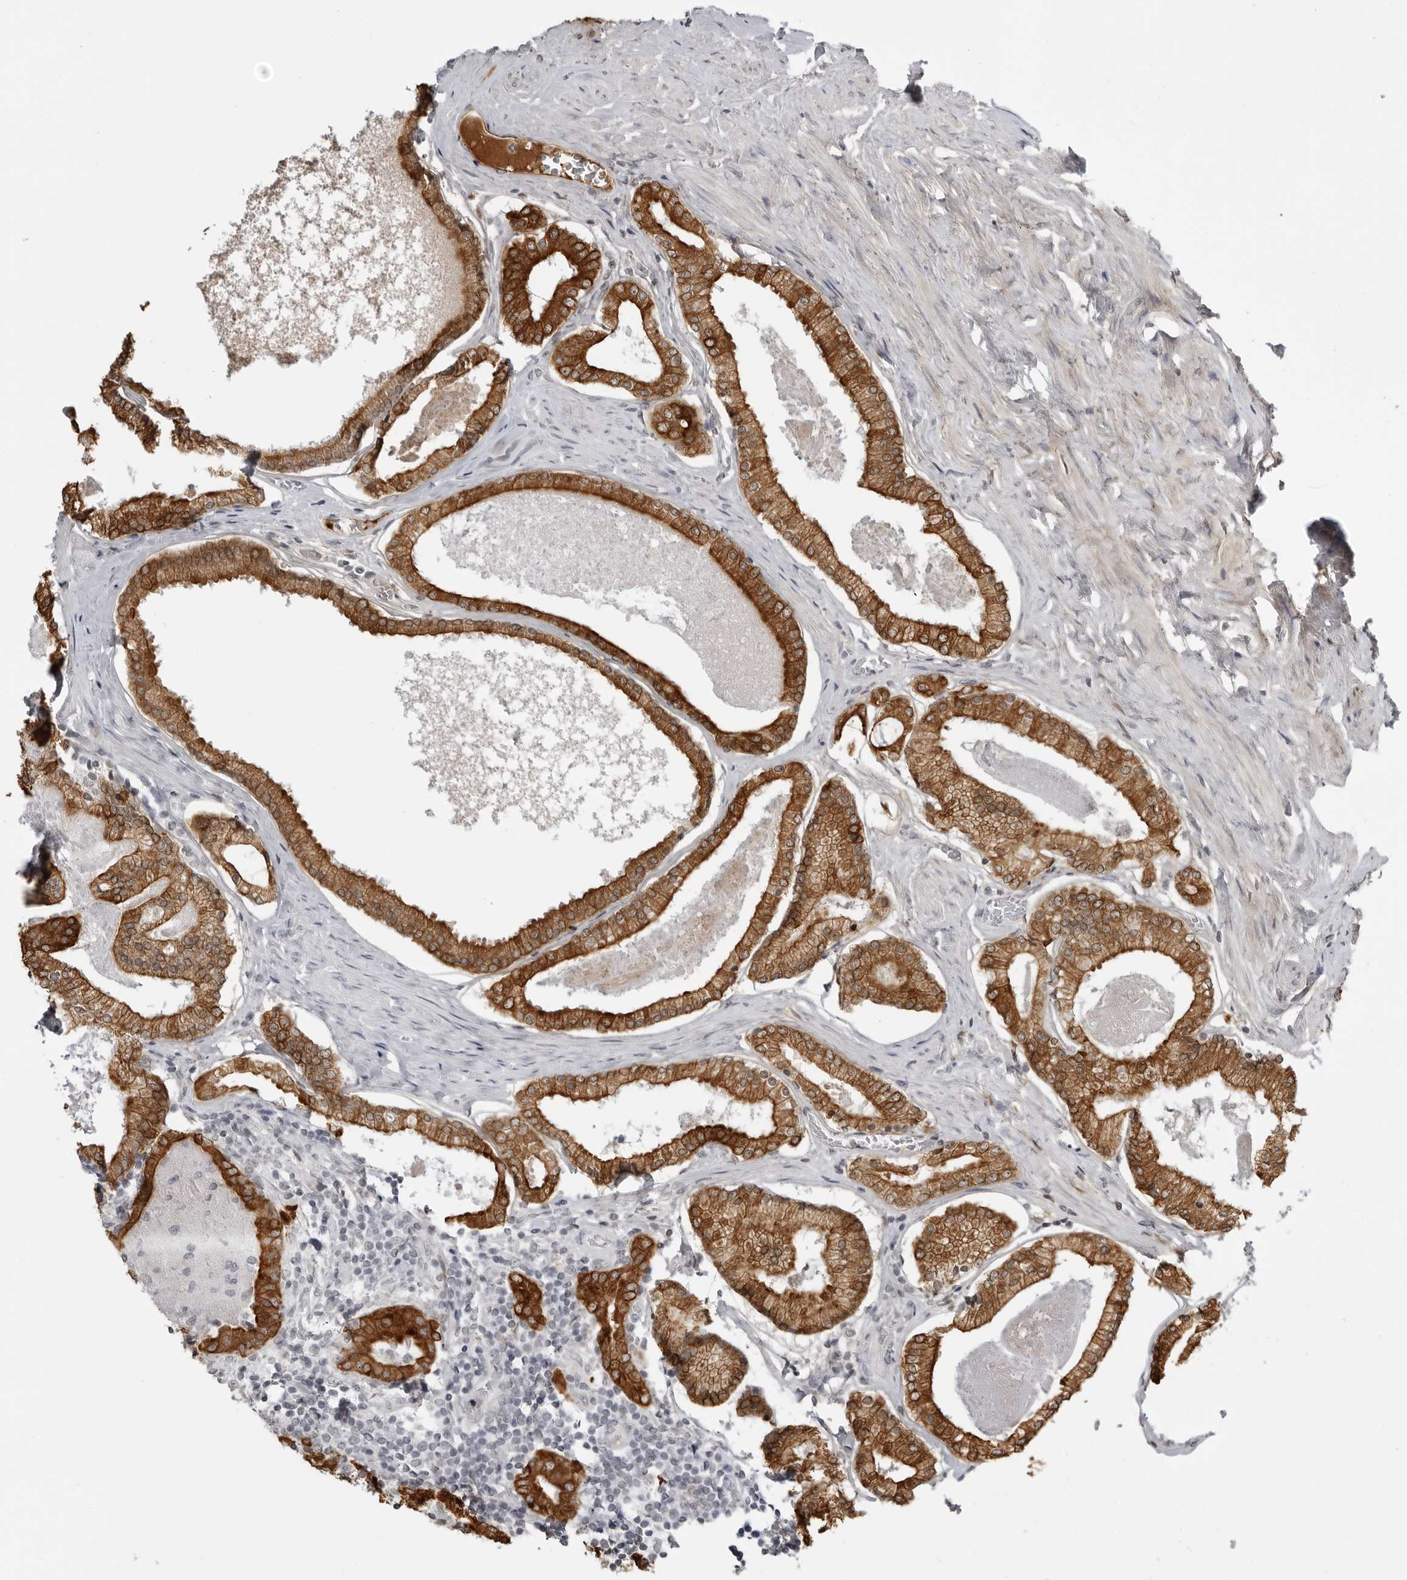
{"staining": {"intensity": "strong", "quantity": ">75%", "location": "cytoplasmic/membranous"}, "tissue": "prostate cancer", "cell_type": "Tumor cells", "image_type": "cancer", "snomed": [{"axis": "morphology", "description": "Adenocarcinoma, Low grade"}, {"axis": "topography", "description": "Prostate"}], "caption": "Approximately >75% of tumor cells in prostate cancer exhibit strong cytoplasmic/membranous protein positivity as visualized by brown immunohistochemical staining.", "gene": "SERPINF2", "patient": {"sex": "male", "age": 71}}